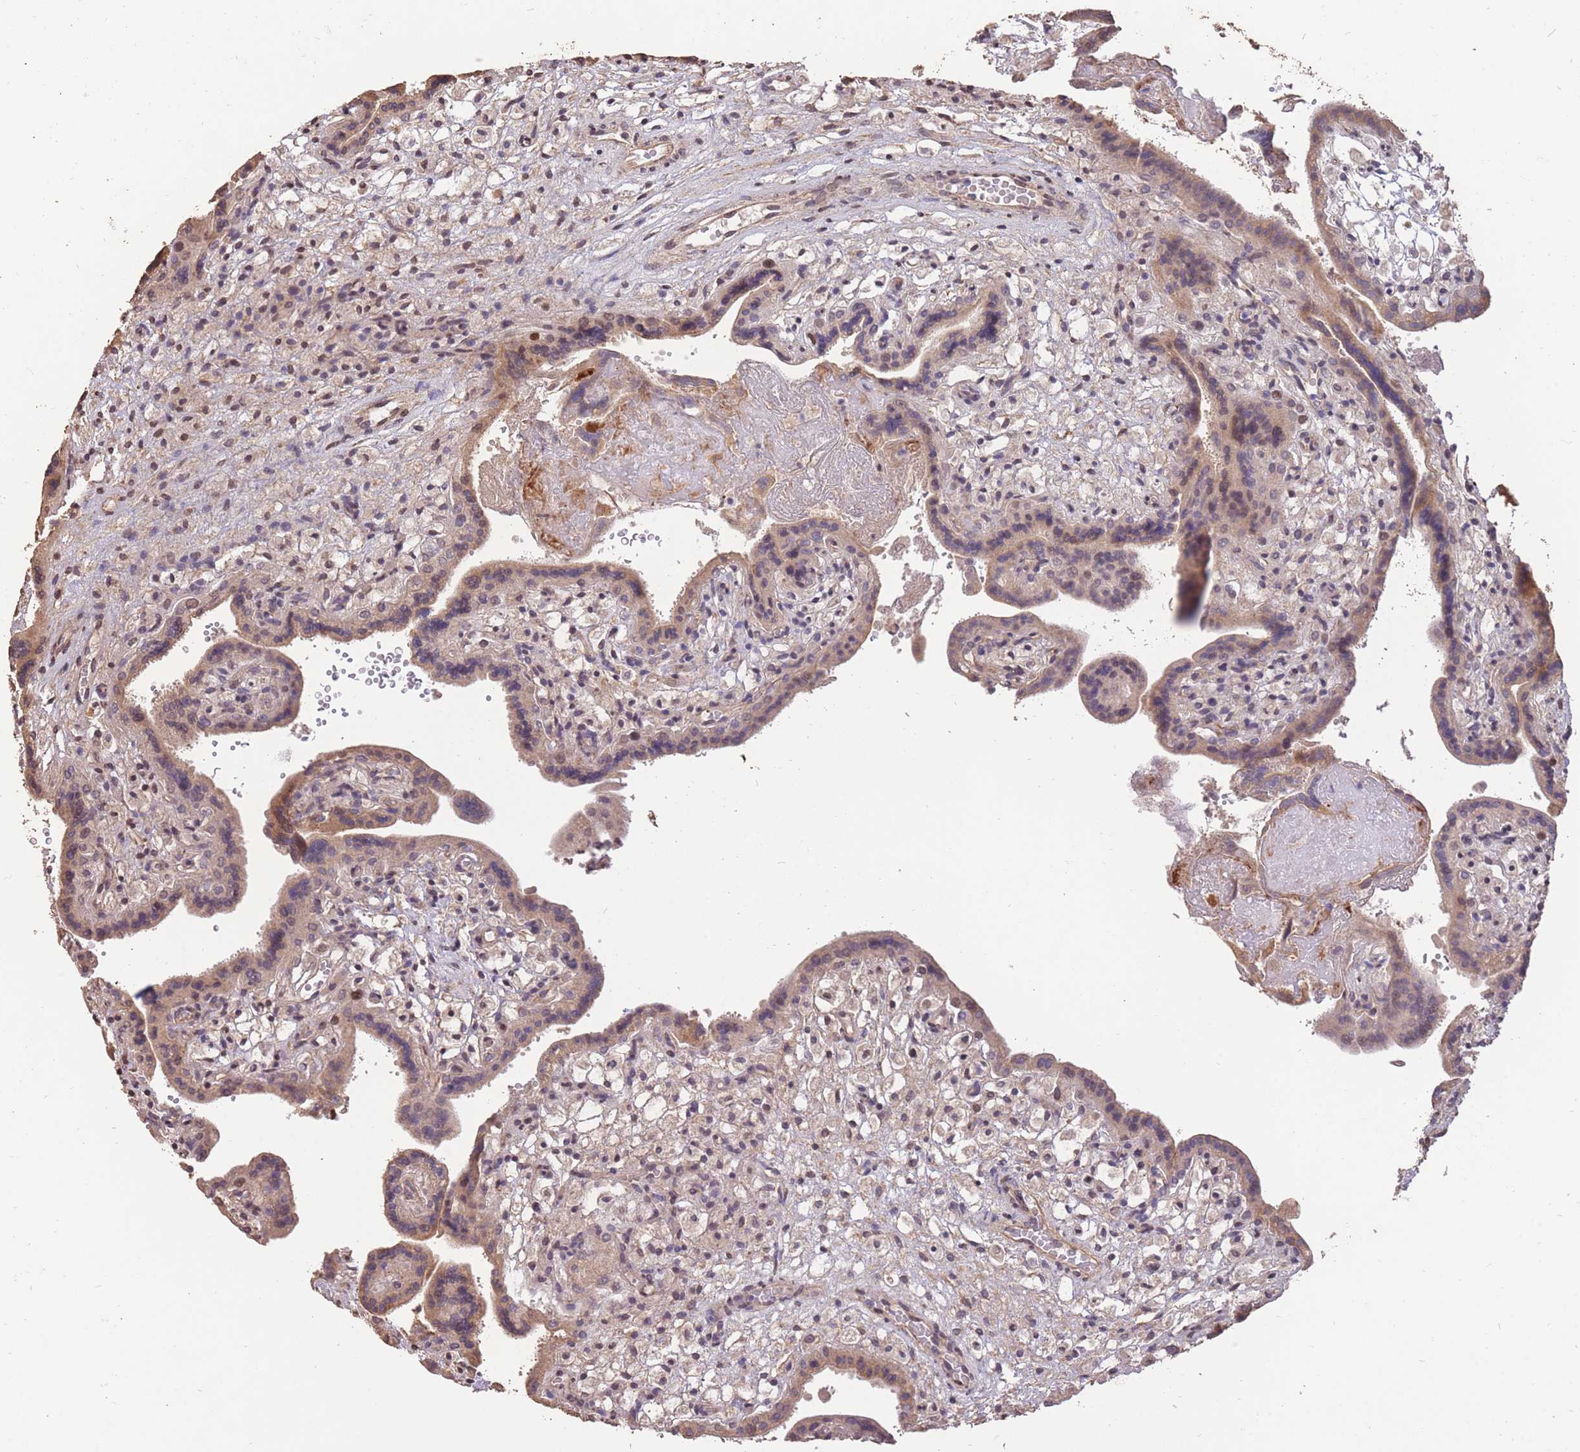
{"staining": {"intensity": "moderate", "quantity": ">75%", "location": "cytoplasmic/membranous"}, "tissue": "placenta", "cell_type": "Trophoblastic cells", "image_type": "normal", "snomed": [{"axis": "morphology", "description": "Normal tissue, NOS"}, {"axis": "topography", "description": "Placenta"}], "caption": "This is a photomicrograph of immunohistochemistry (IHC) staining of benign placenta, which shows moderate positivity in the cytoplasmic/membranous of trophoblastic cells.", "gene": "RGS14", "patient": {"sex": "female", "age": 37}}